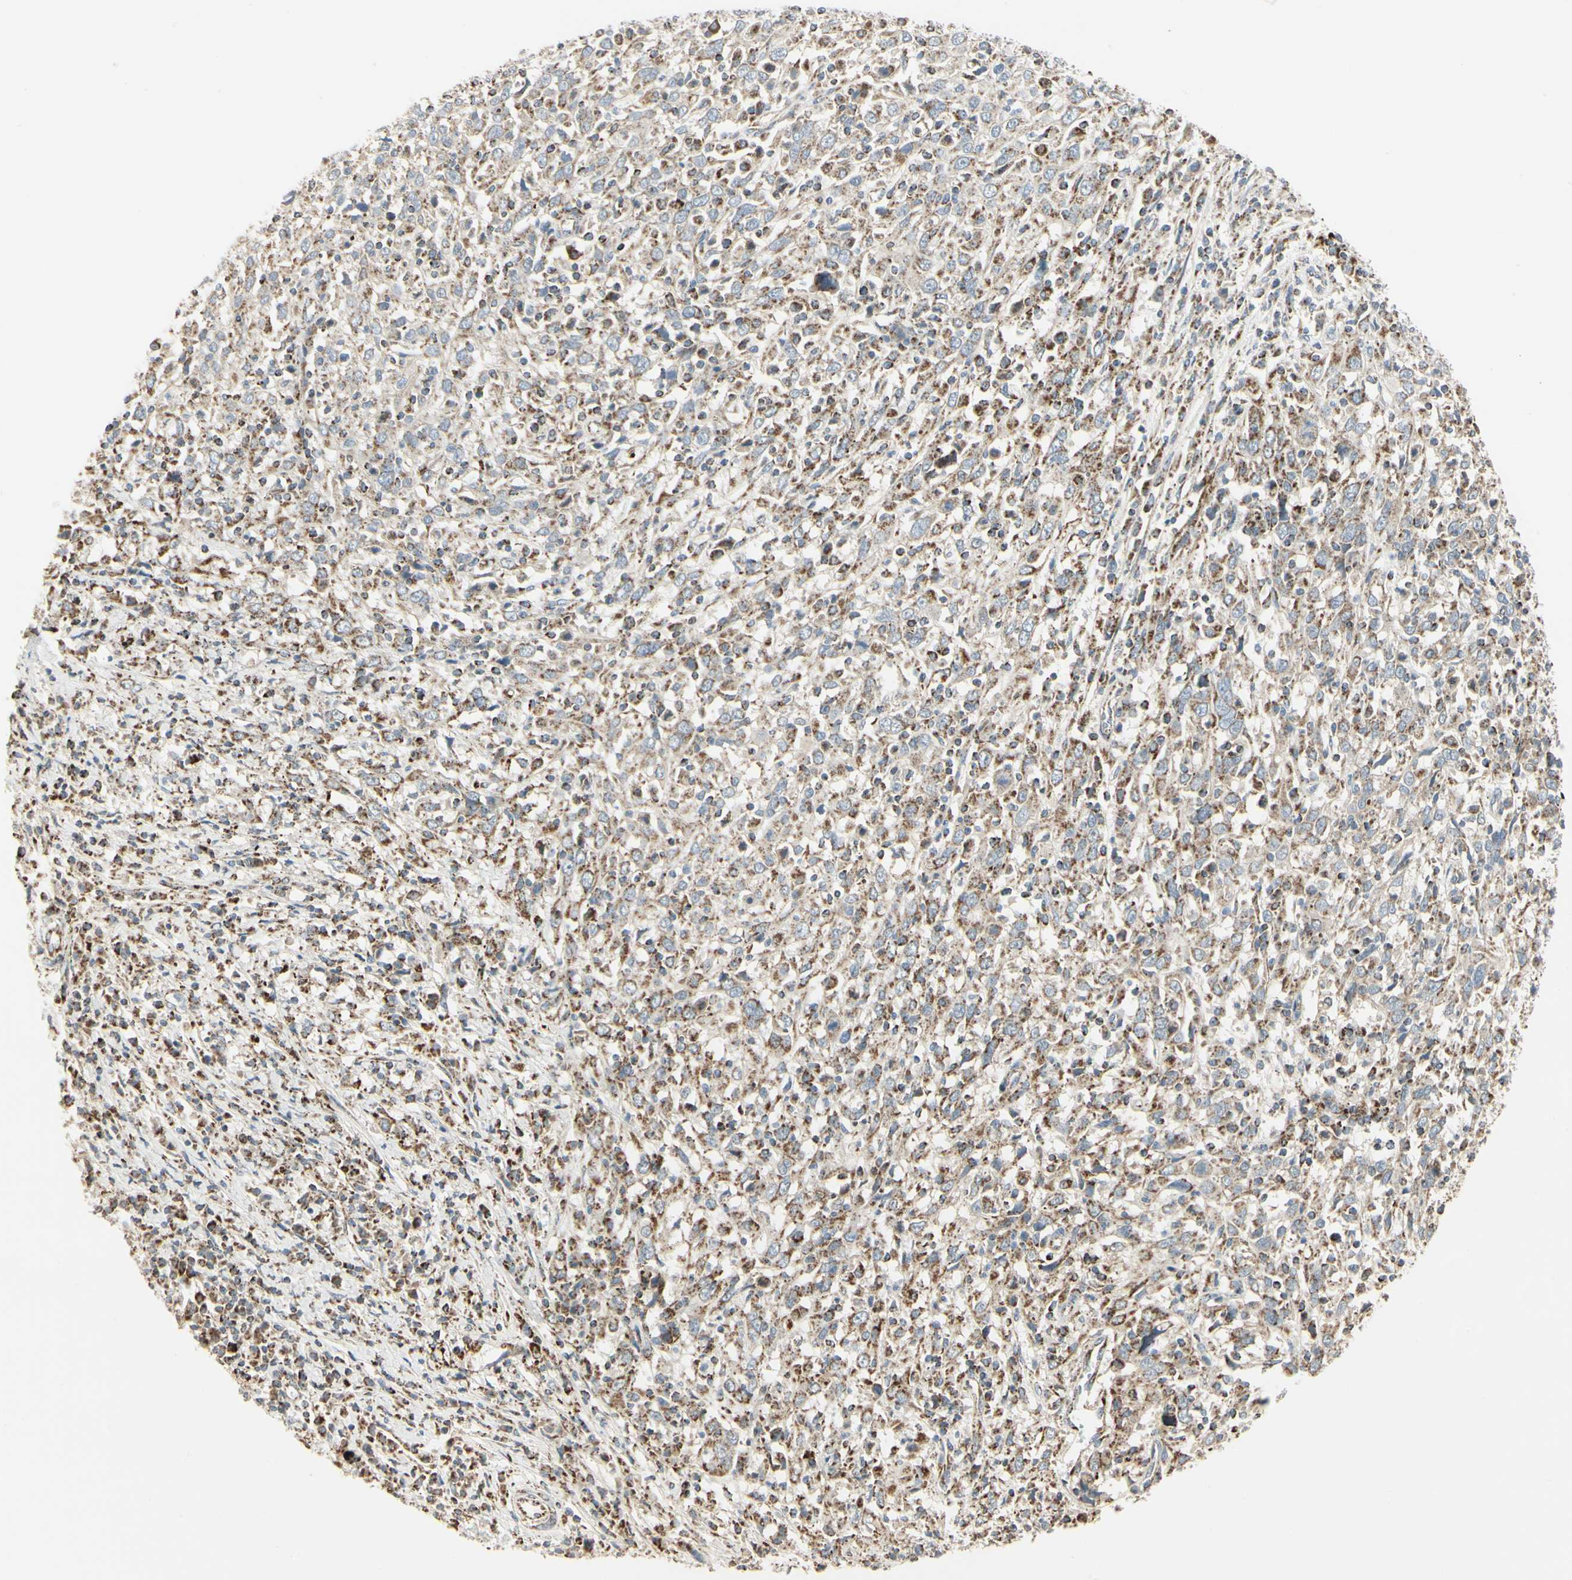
{"staining": {"intensity": "moderate", "quantity": ">75%", "location": "cytoplasmic/membranous"}, "tissue": "cervical cancer", "cell_type": "Tumor cells", "image_type": "cancer", "snomed": [{"axis": "morphology", "description": "Squamous cell carcinoma, NOS"}, {"axis": "topography", "description": "Cervix"}], "caption": "This is a micrograph of IHC staining of cervical cancer, which shows moderate expression in the cytoplasmic/membranous of tumor cells.", "gene": "ANKS6", "patient": {"sex": "female", "age": 46}}